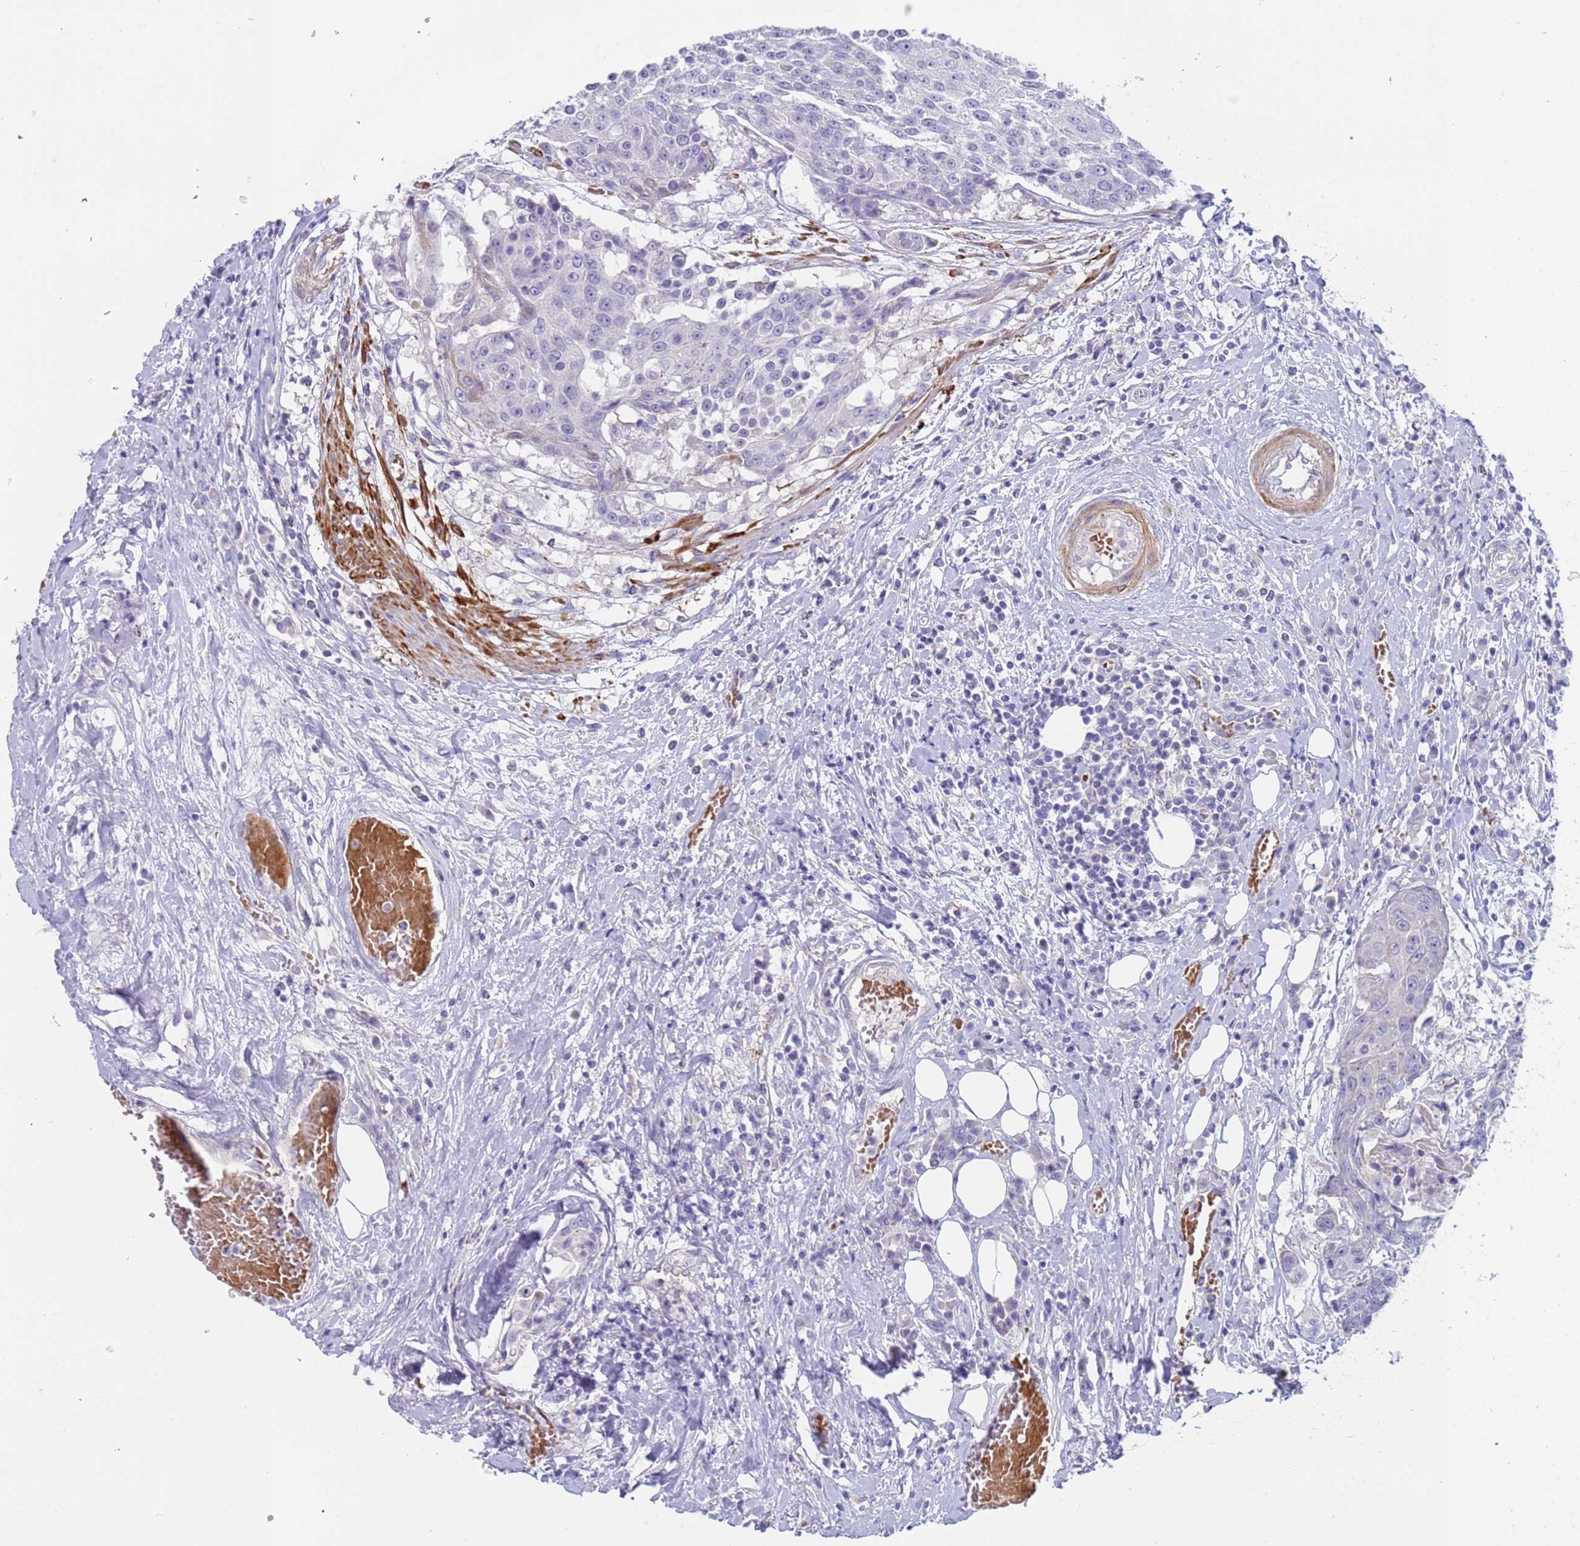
{"staining": {"intensity": "negative", "quantity": "none", "location": "none"}, "tissue": "urothelial cancer", "cell_type": "Tumor cells", "image_type": "cancer", "snomed": [{"axis": "morphology", "description": "Urothelial carcinoma, High grade"}, {"axis": "topography", "description": "Urinary bladder"}], "caption": "DAB immunohistochemical staining of high-grade urothelial carcinoma demonstrates no significant expression in tumor cells.", "gene": "KBTBD3", "patient": {"sex": "female", "age": 63}}